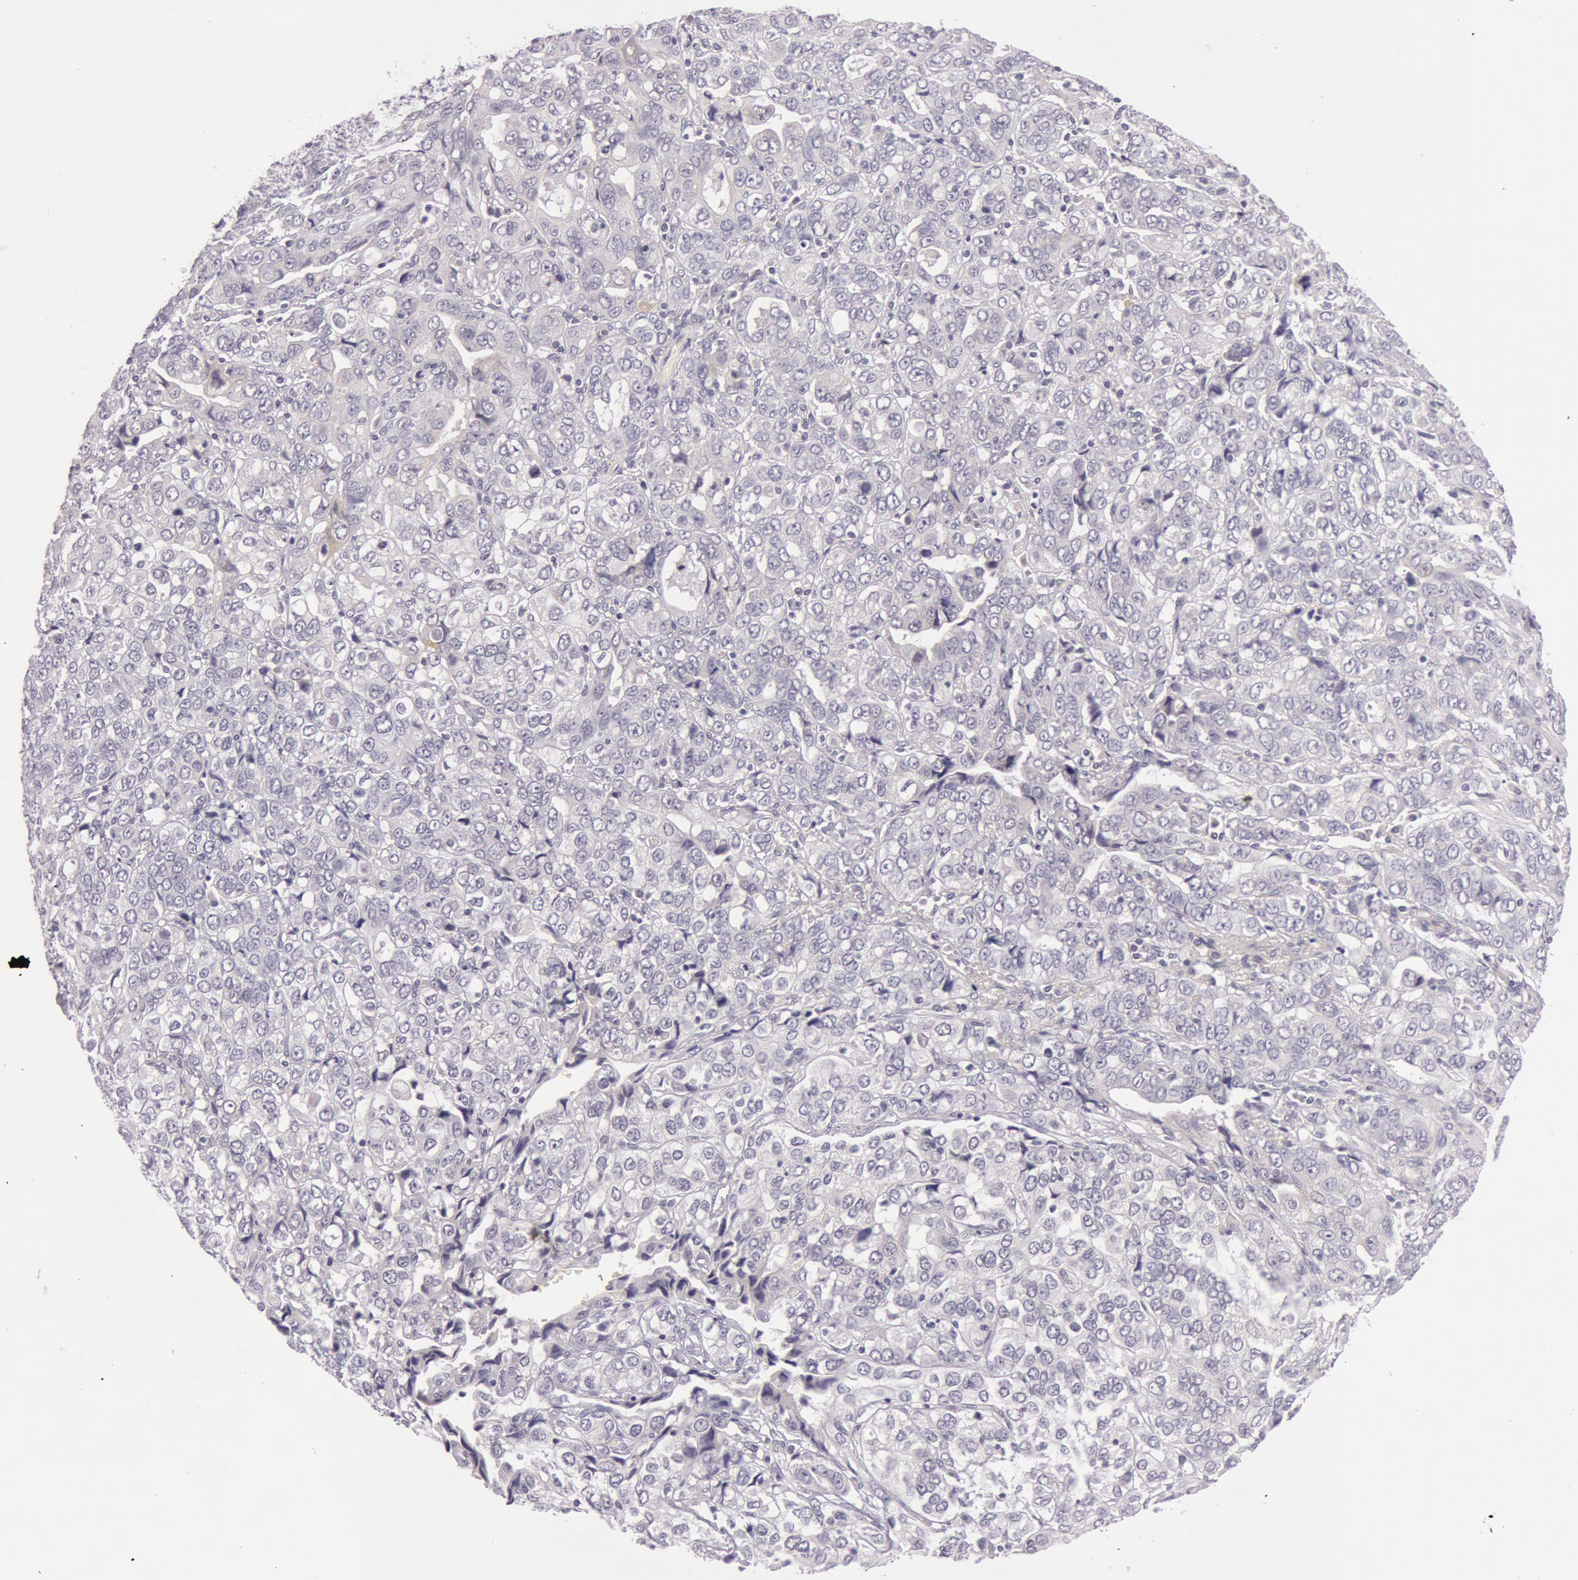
{"staining": {"intensity": "negative", "quantity": "none", "location": "none"}, "tissue": "stomach cancer", "cell_type": "Tumor cells", "image_type": "cancer", "snomed": [{"axis": "morphology", "description": "Adenocarcinoma, NOS"}, {"axis": "topography", "description": "Stomach, upper"}], "caption": "High power microscopy micrograph of an IHC image of adenocarcinoma (stomach), revealing no significant positivity in tumor cells.", "gene": "RBMY1F", "patient": {"sex": "male", "age": 76}}